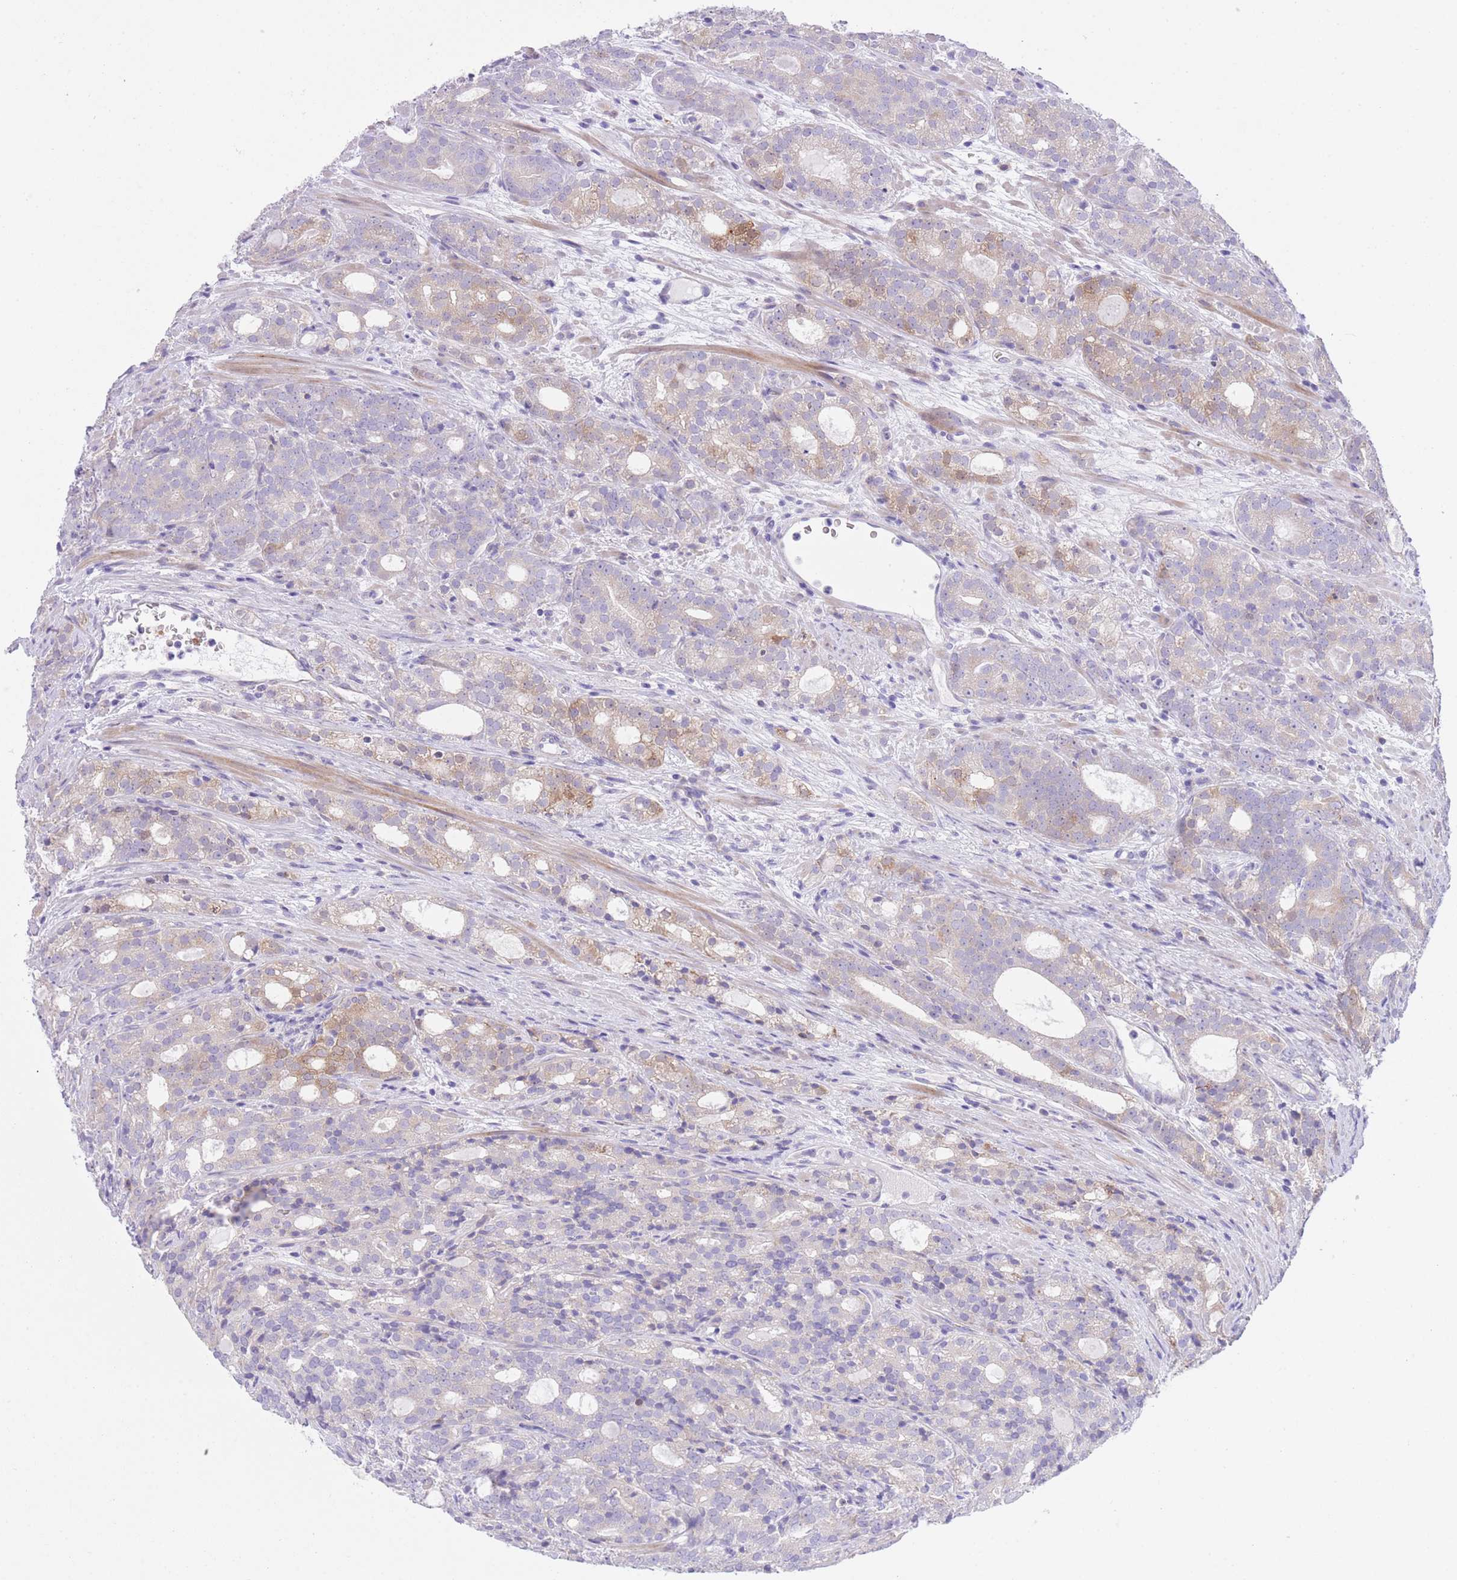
{"staining": {"intensity": "weak", "quantity": "<25%", "location": "cytoplasmic/membranous"}, "tissue": "prostate cancer", "cell_type": "Tumor cells", "image_type": "cancer", "snomed": [{"axis": "morphology", "description": "Adenocarcinoma, High grade"}, {"axis": "topography", "description": "Prostate"}], "caption": "High power microscopy histopathology image of an IHC photomicrograph of prostate cancer (adenocarcinoma (high-grade)), revealing no significant positivity in tumor cells.", "gene": "QTRT1", "patient": {"sex": "male", "age": 64}}